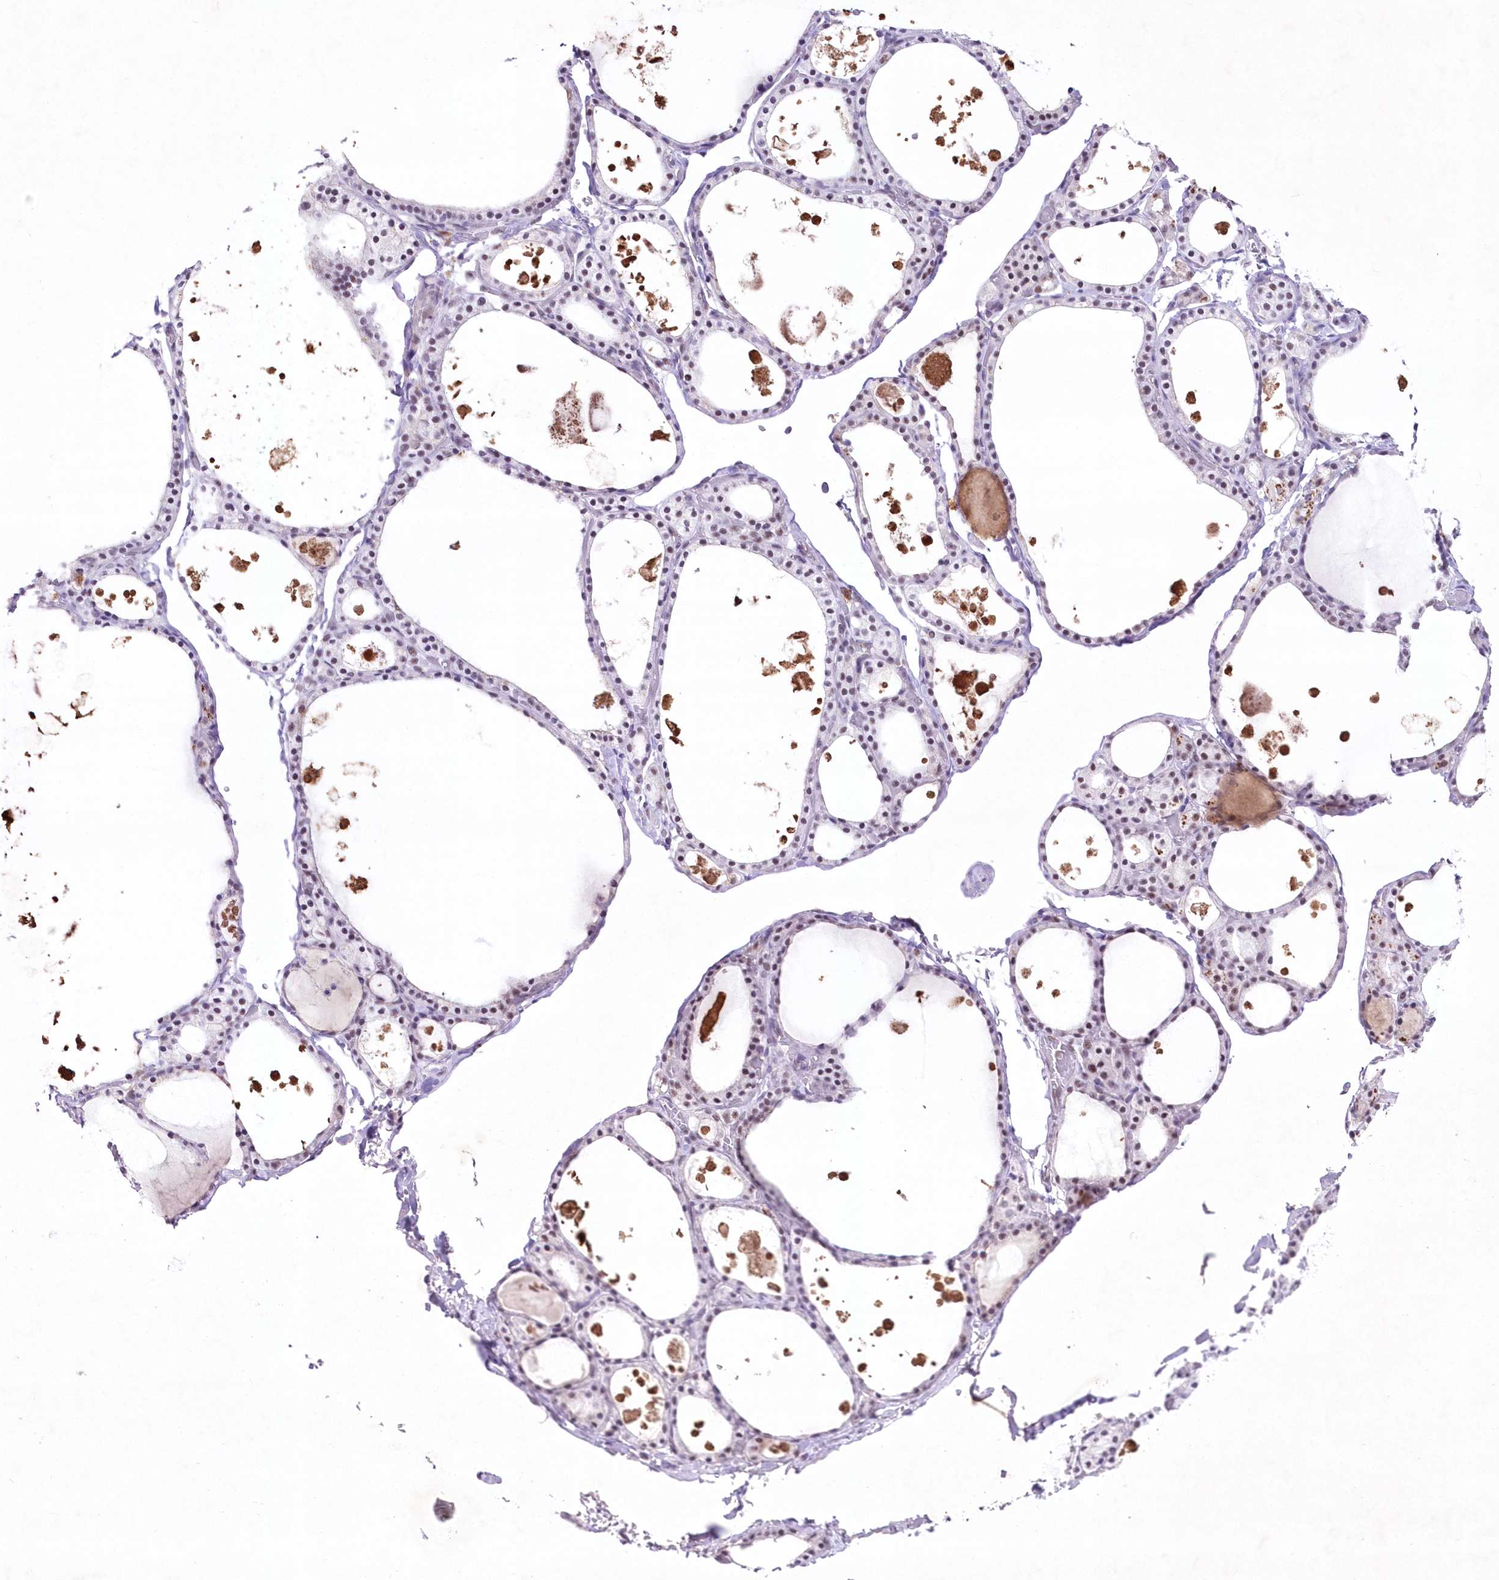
{"staining": {"intensity": "moderate", "quantity": "<25%", "location": "nuclear"}, "tissue": "thyroid gland", "cell_type": "Glandular cells", "image_type": "normal", "snomed": [{"axis": "morphology", "description": "Normal tissue, NOS"}, {"axis": "topography", "description": "Thyroid gland"}], "caption": "DAB (3,3'-diaminobenzidine) immunohistochemical staining of benign thyroid gland exhibits moderate nuclear protein positivity in about <25% of glandular cells.", "gene": "ENSG00000275740", "patient": {"sex": "male", "age": 56}}